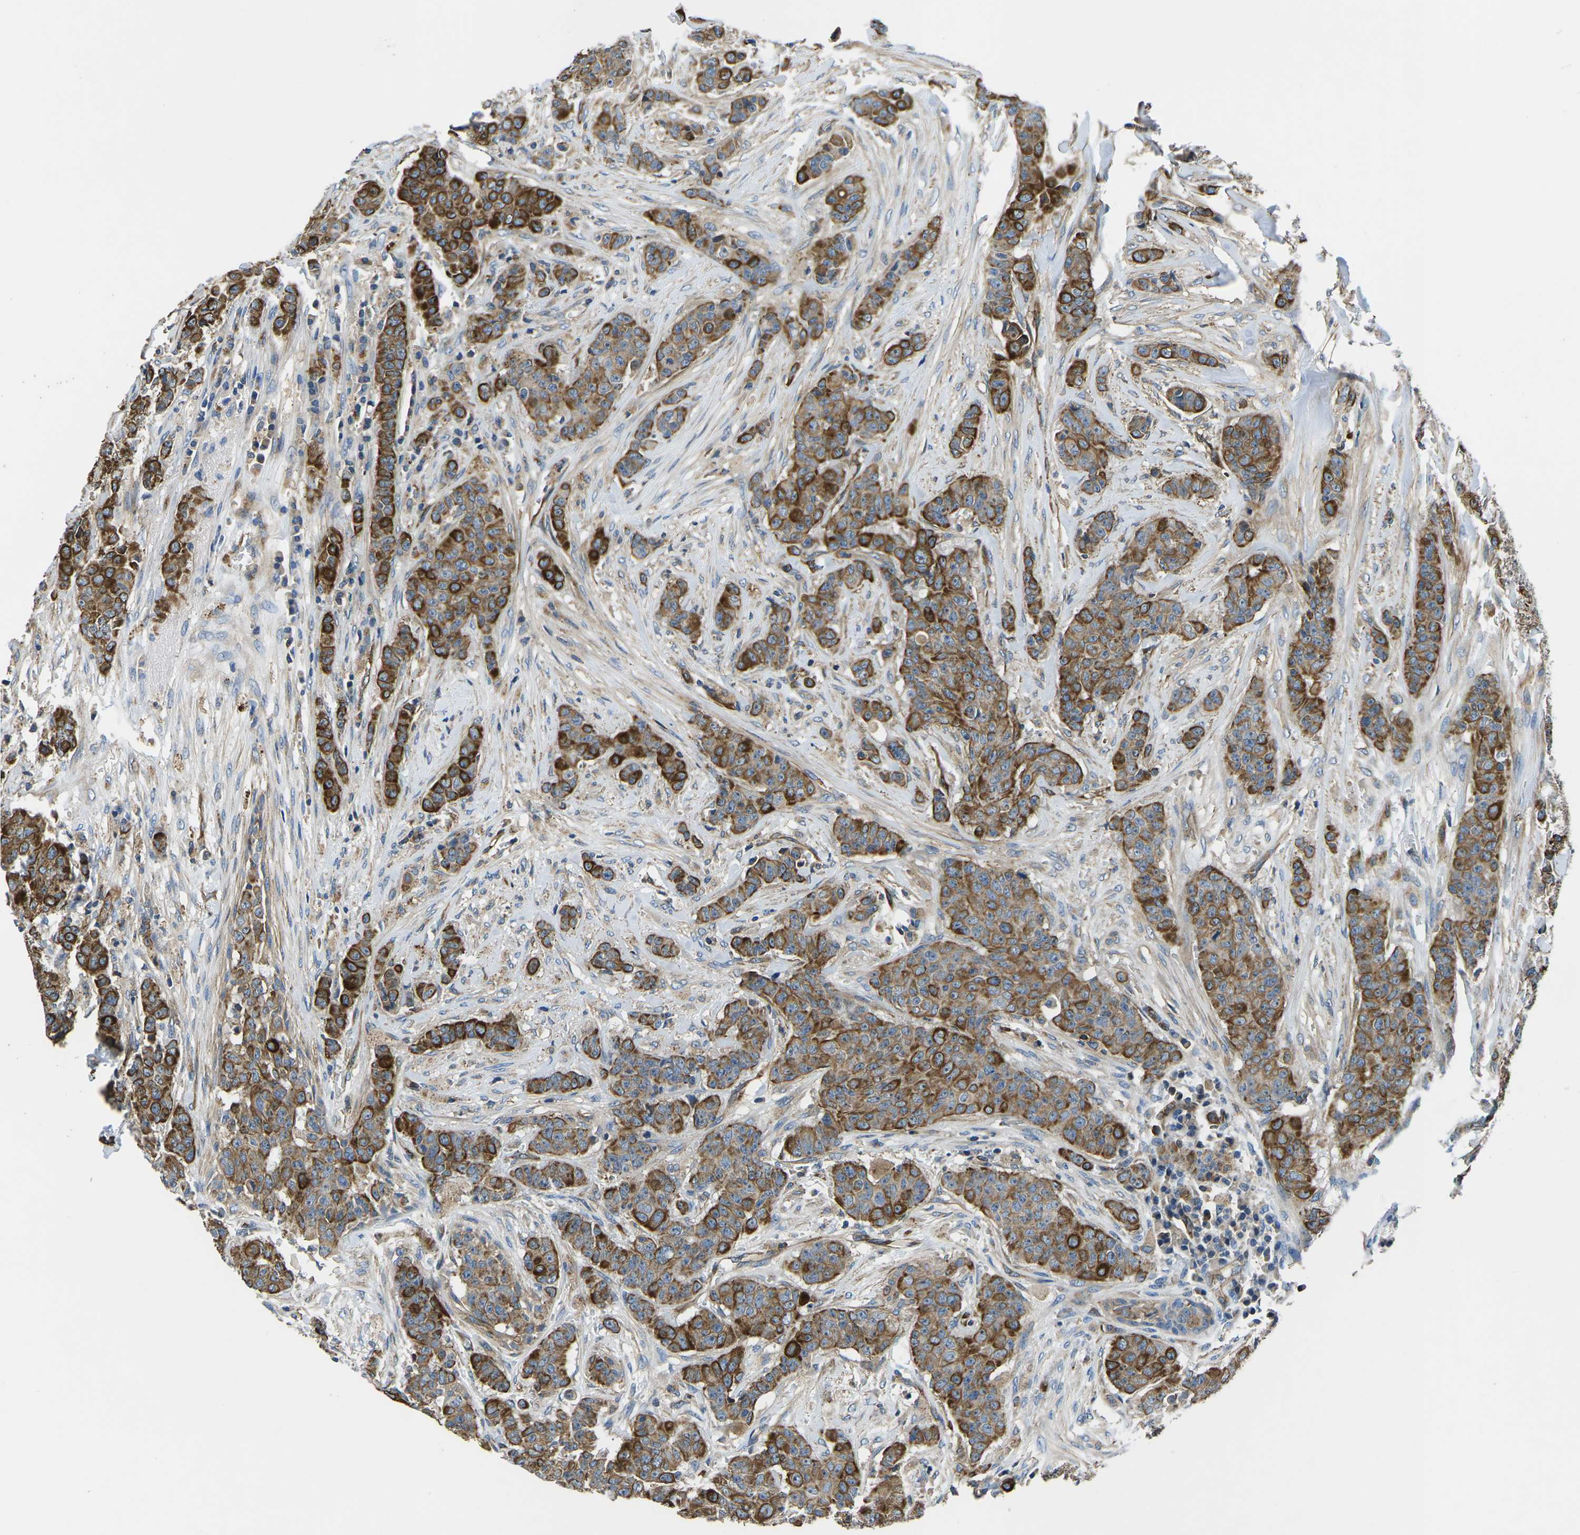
{"staining": {"intensity": "strong", "quantity": "25%-75%", "location": "cytoplasmic/membranous"}, "tissue": "breast cancer", "cell_type": "Tumor cells", "image_type": "cancer", "snomed": [{"axis": "morphology", "description": "Normal tissue, NOS"}, {"axis": "morphology", "description": "Duct carcinoma"}, {"axis": "topography", "description": "Breast"}], "caption": "A histopathology image showing strong cytoplasmic/membranous staining in about 25%-75% of tumor cells in breast invasive ductal carcinoma, as visualized by brown immunohistochemical staining.", "gene": "KCNJ15", "patient": {"sex": "female", "age": 40}}